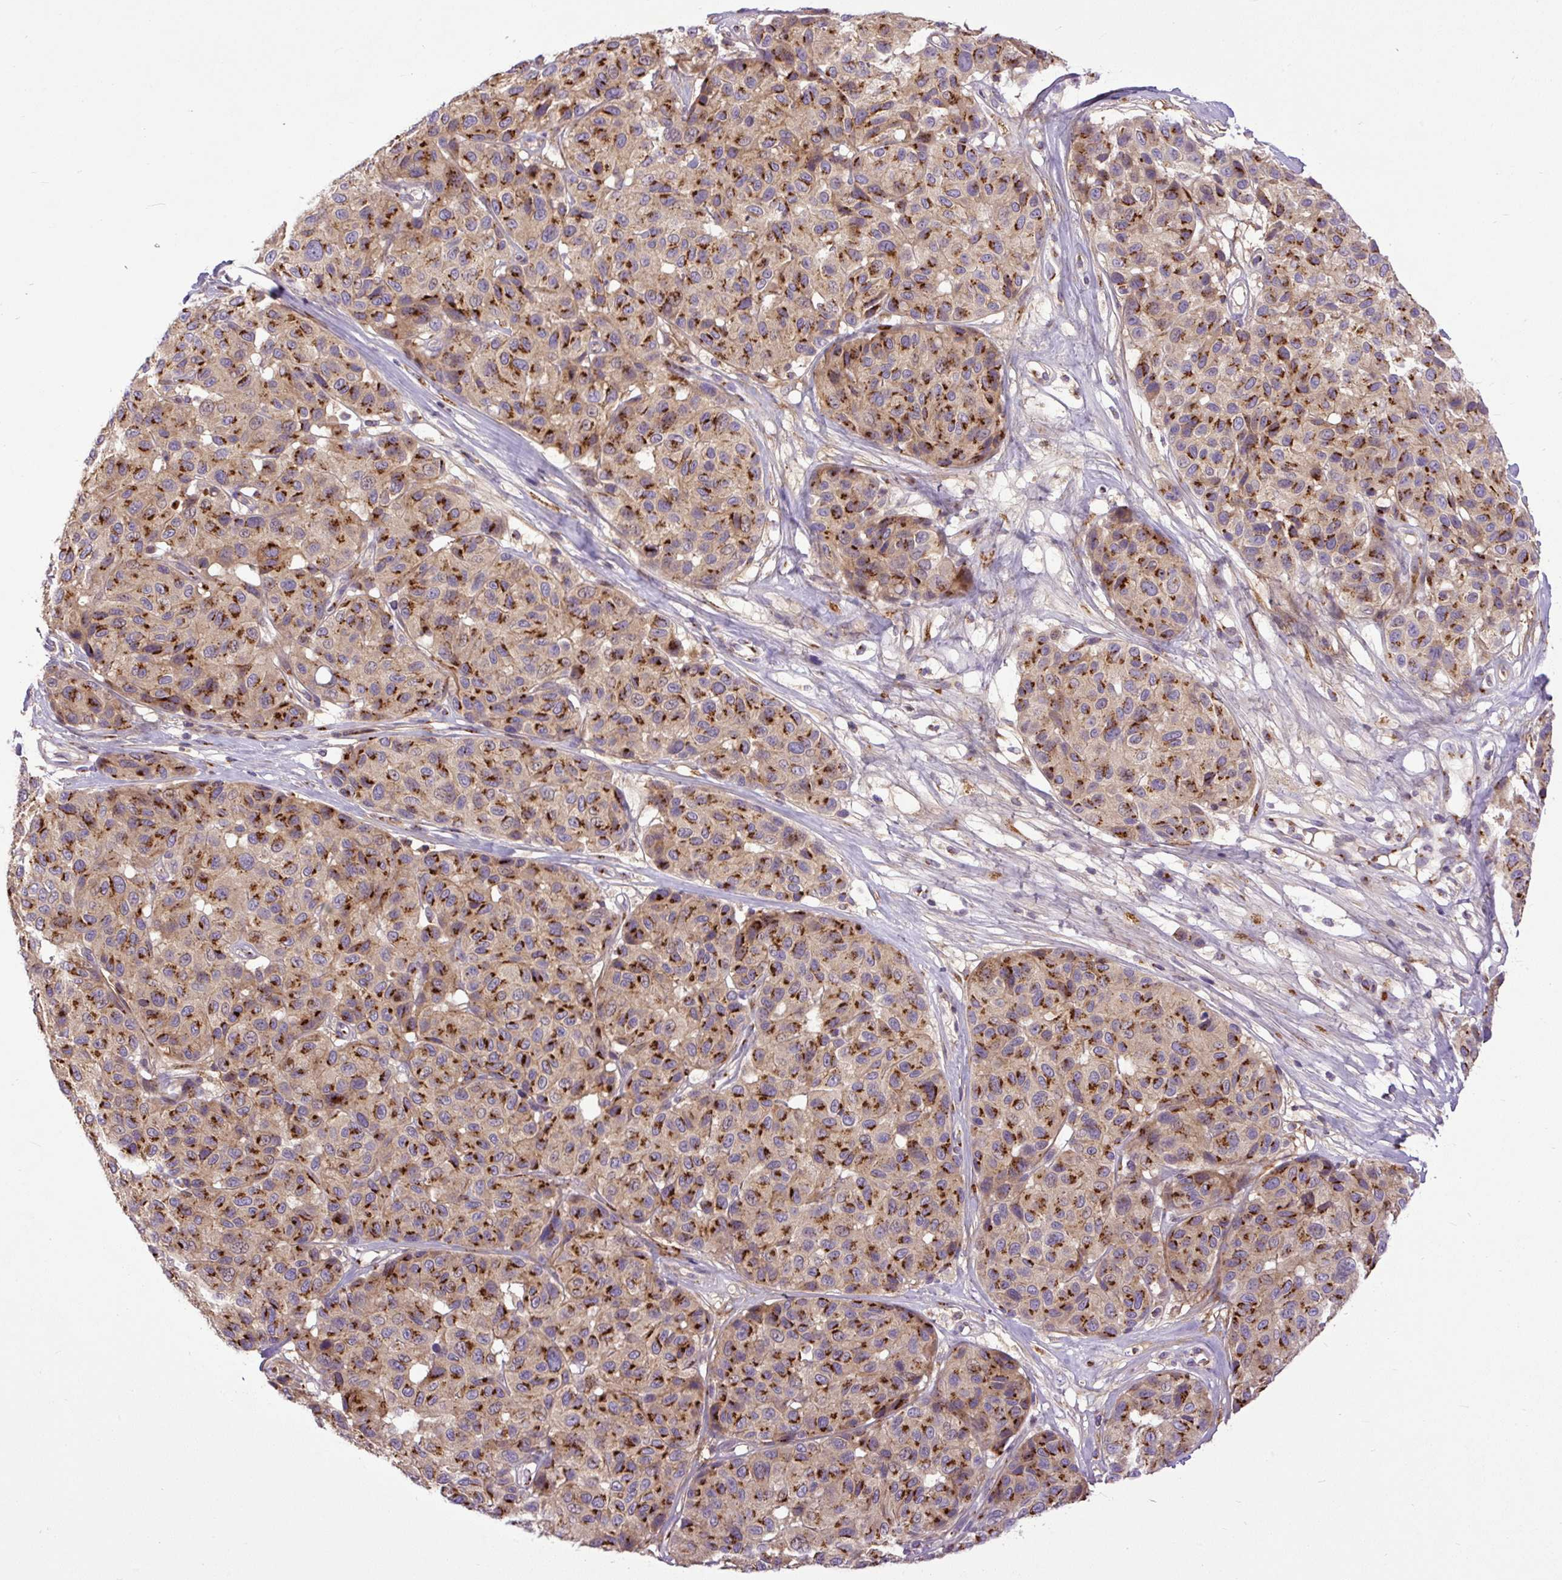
{"staining": {"intensity": "strong", "quantity": ">75%", "location": "cytoplasmic/membranous"}, "tissue": "melanoma", "cell_type": "Tumor cells", "image_type": "cancer", "snomed": [{"axis": "morphology", "description": "Malignant melanoma, NOS"}, {"axis": "topography", "description": "Skin"}], "caption": "Malignant melanoma stained with DAB immunohistochemistry (IHC) demonstrates high levels of strong cytoplasmic/membranous staining in about >75% of tumor cells. (Brightfield microscopy of DAB IHC at high magnification).", "gene": "MSMP", "patient": {"sex": "female", "age": 66}}